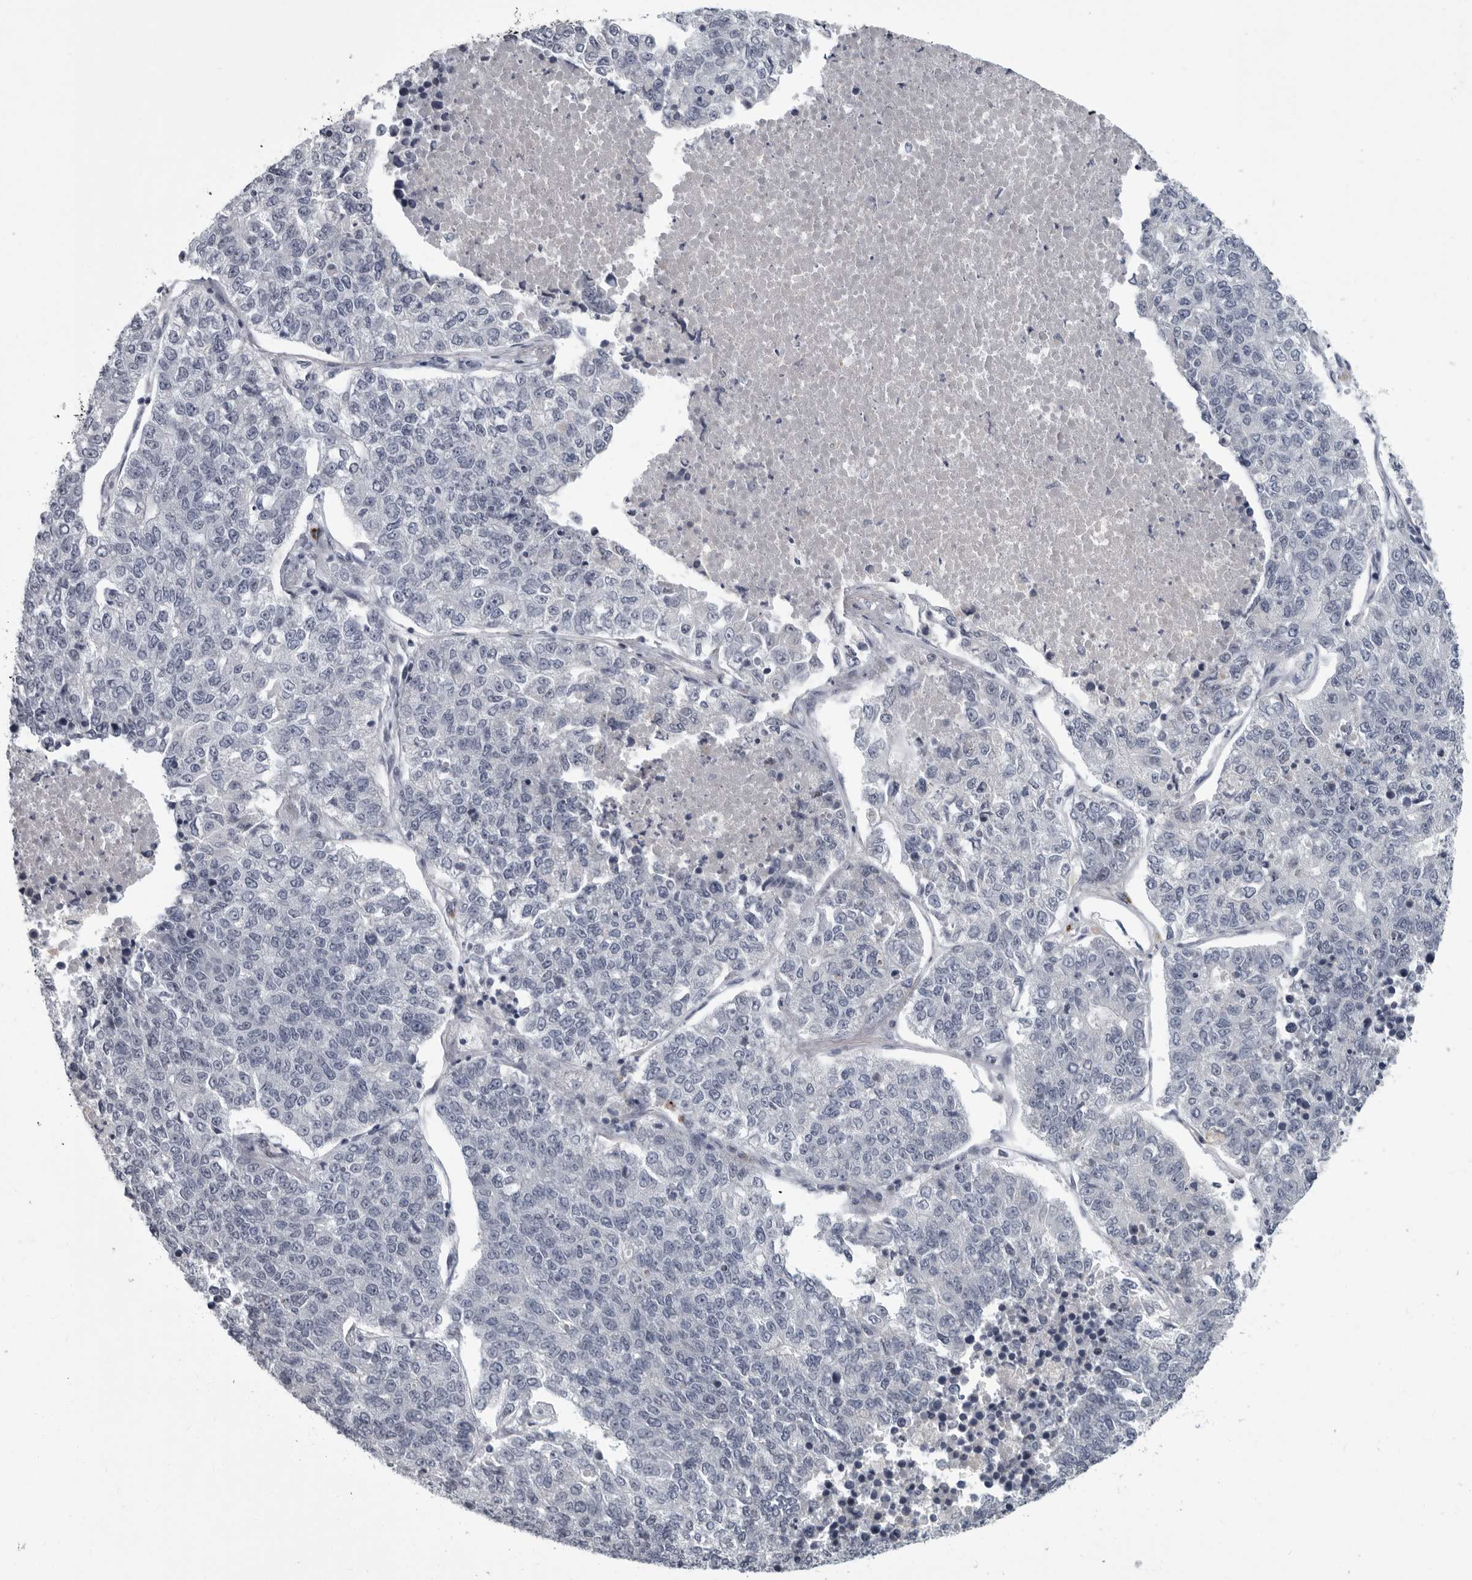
{"staining": {"intensity": "negative", "quantity": "none", "location": "none"}, "tissue": "lung cancer", "cell_type": "Tumor cells", "image_type": "cancer", "snomed": [{"axis": "morphology", "description": "Adenocarcinoma, NOS"}, {"axis": "topography", "description": "Lung"}], "caption": "This is an immunohistochemistry (IHC) histopathology image of human lung cancer (adenocarcinoma). There is no expression in tumor cells.", "gene": "SLC25A39", "patient": {"sex": "male", "age": 49}}